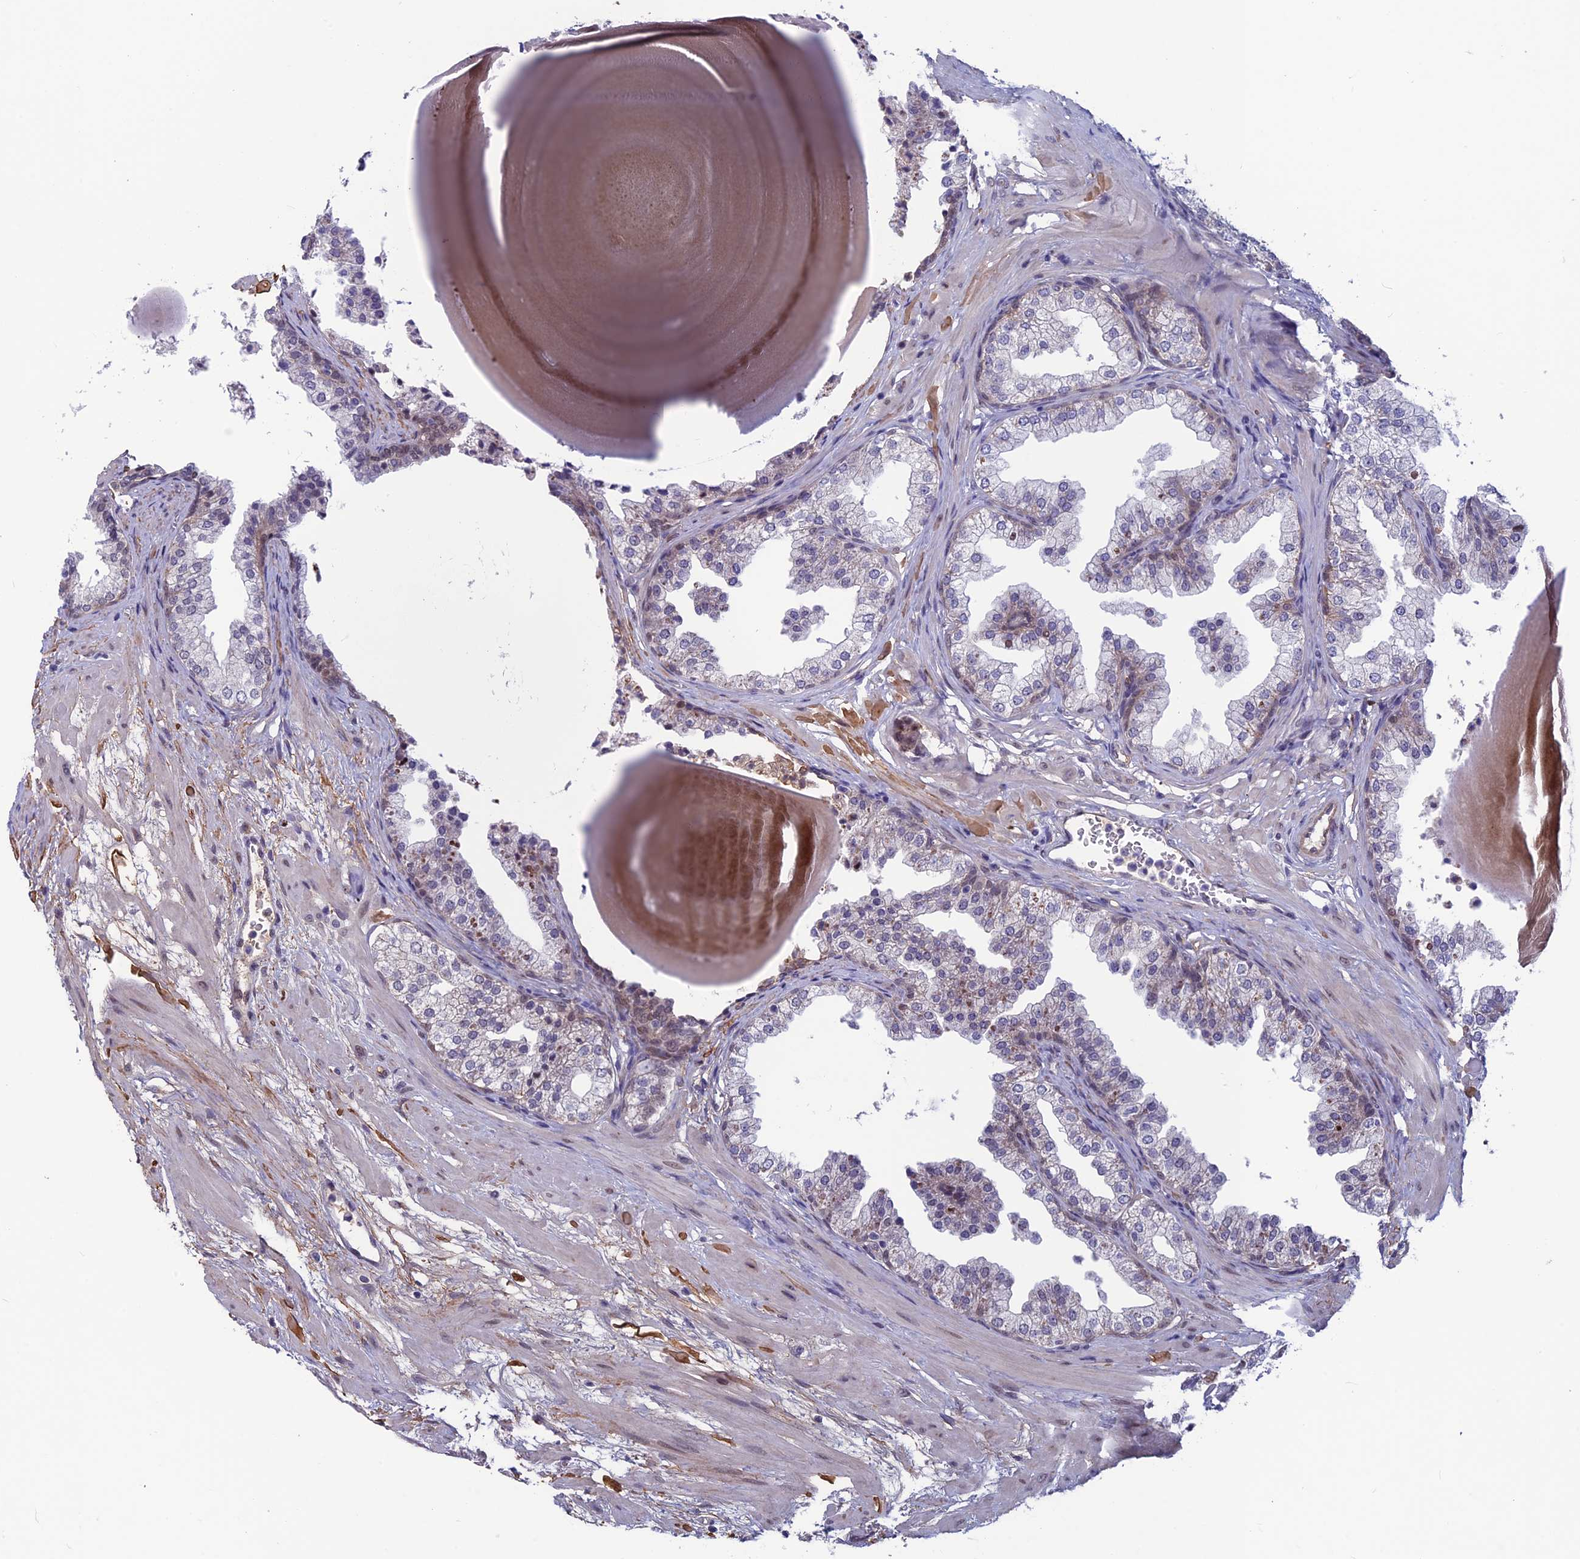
{"staining": {"intensity": "moderate", "quantity": "<25%", "location": "nuclear"}, "tissue": "prostate", "cell_type": "Glandular cells", "image_type": "normal", "snomed": [{"axis": "morphology", "description": "Normal tissue, NOS"}, {"axis": "topography", "description": "Prostate"}], "caption": "This image shows unremarkable prostate stained with IHC to label a protein in brown. The nuclear of glandular cells show moderate positivity for the protein. Nuclei are counter-stained blue.", "gene": "FKBPL", "patient": {"sex": "male", "age": 48}}